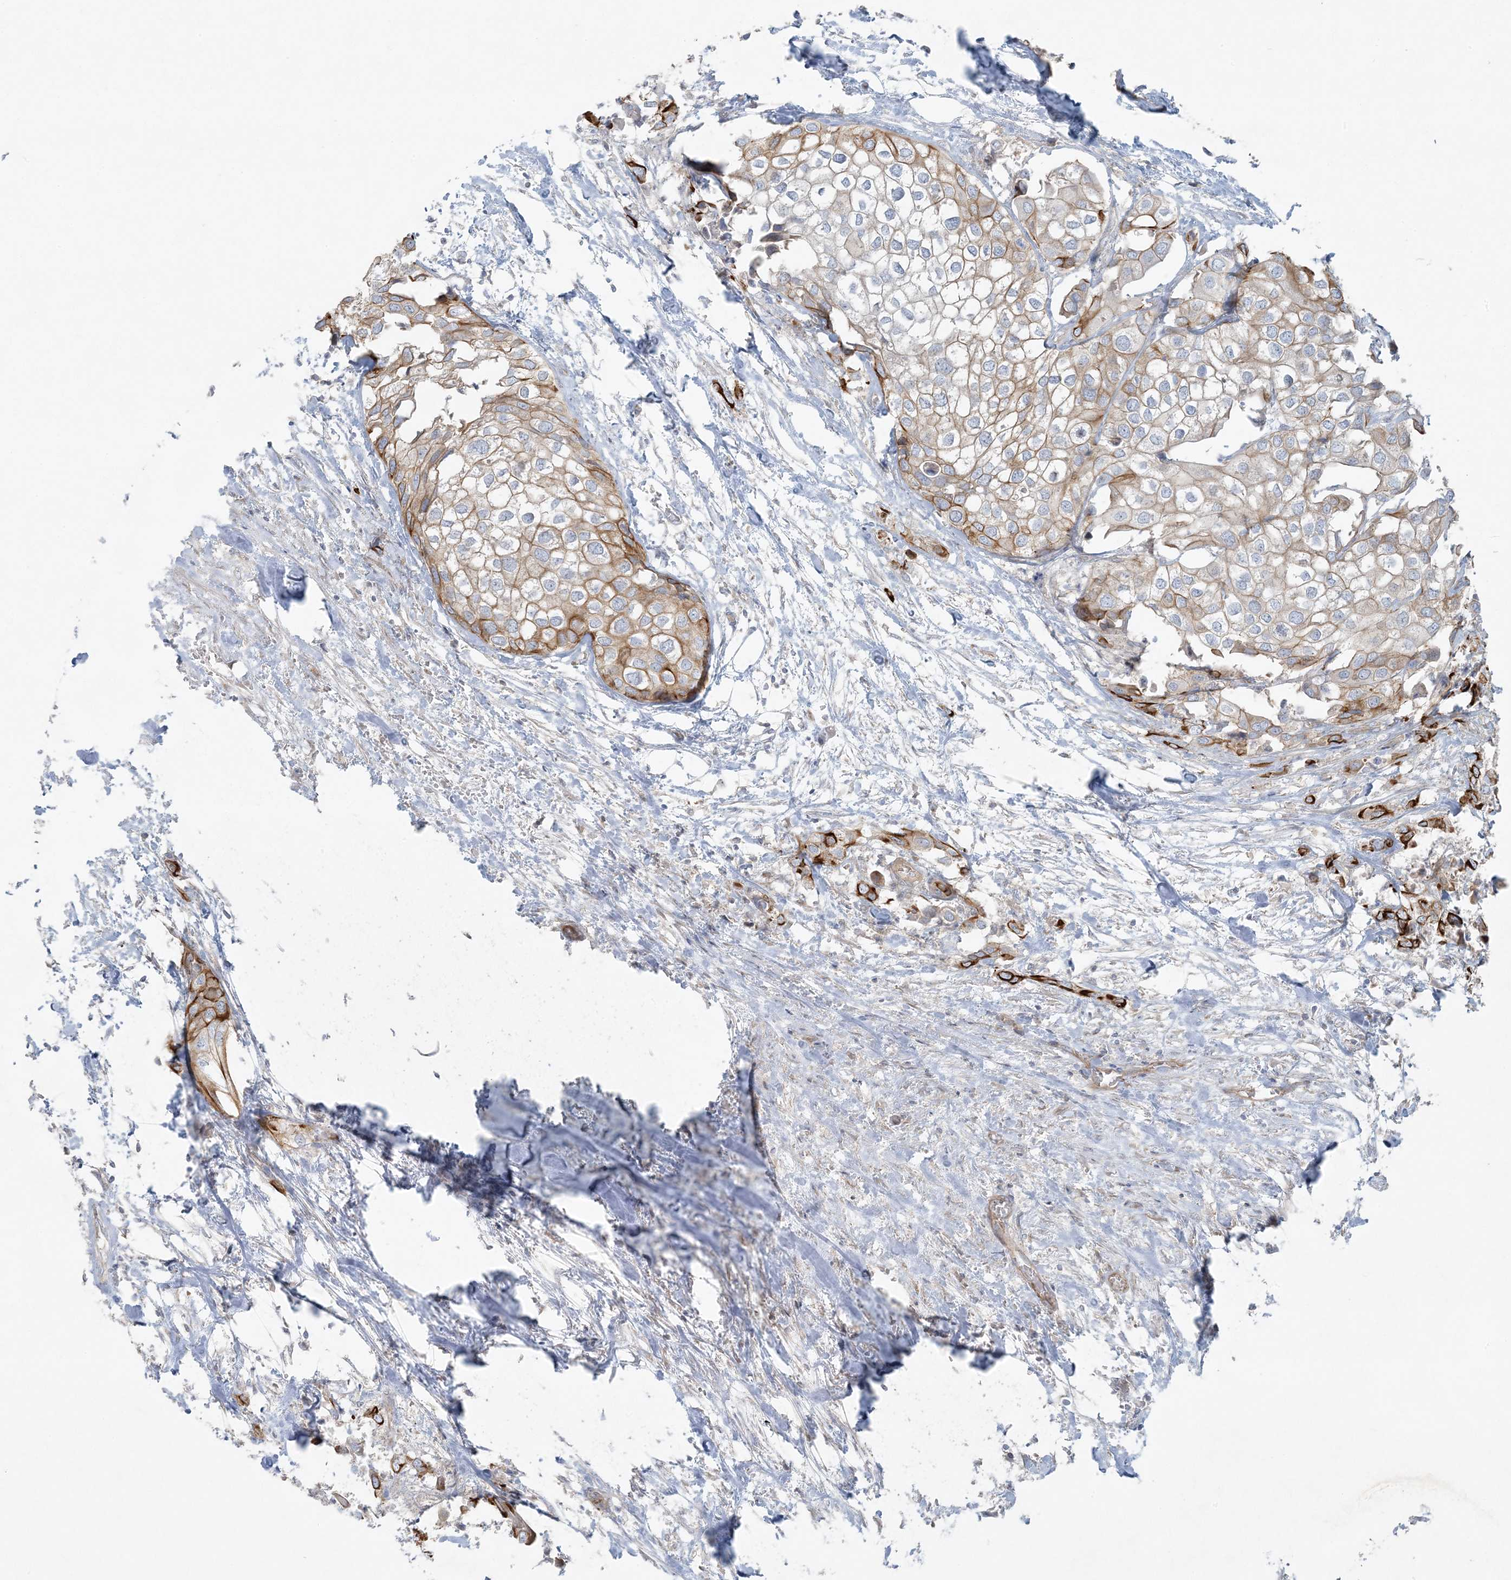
{"staining": {"intensity": "moderate", "quantity": ">75%", "location": "cytoplasmic/membranous"}, "tissue": "urothelial cancer", "cell_type": "Tumor cells", "image_type": "cancer", "snomed": [{"axis": "morphology", "description": "Urothelial carcinoma, High grade"}, {"axis": "topography", "description": "Urinary bladder"}], "caption": "Approximately >75% of tumor cells in human urothelial cancer demonstrate moderate cytoplasmic/membranous protein positivity as visualized by brown immunohistochemical staining.", "gene": "PIK3R4", "patient": {"sex": "male", "age": 64}}